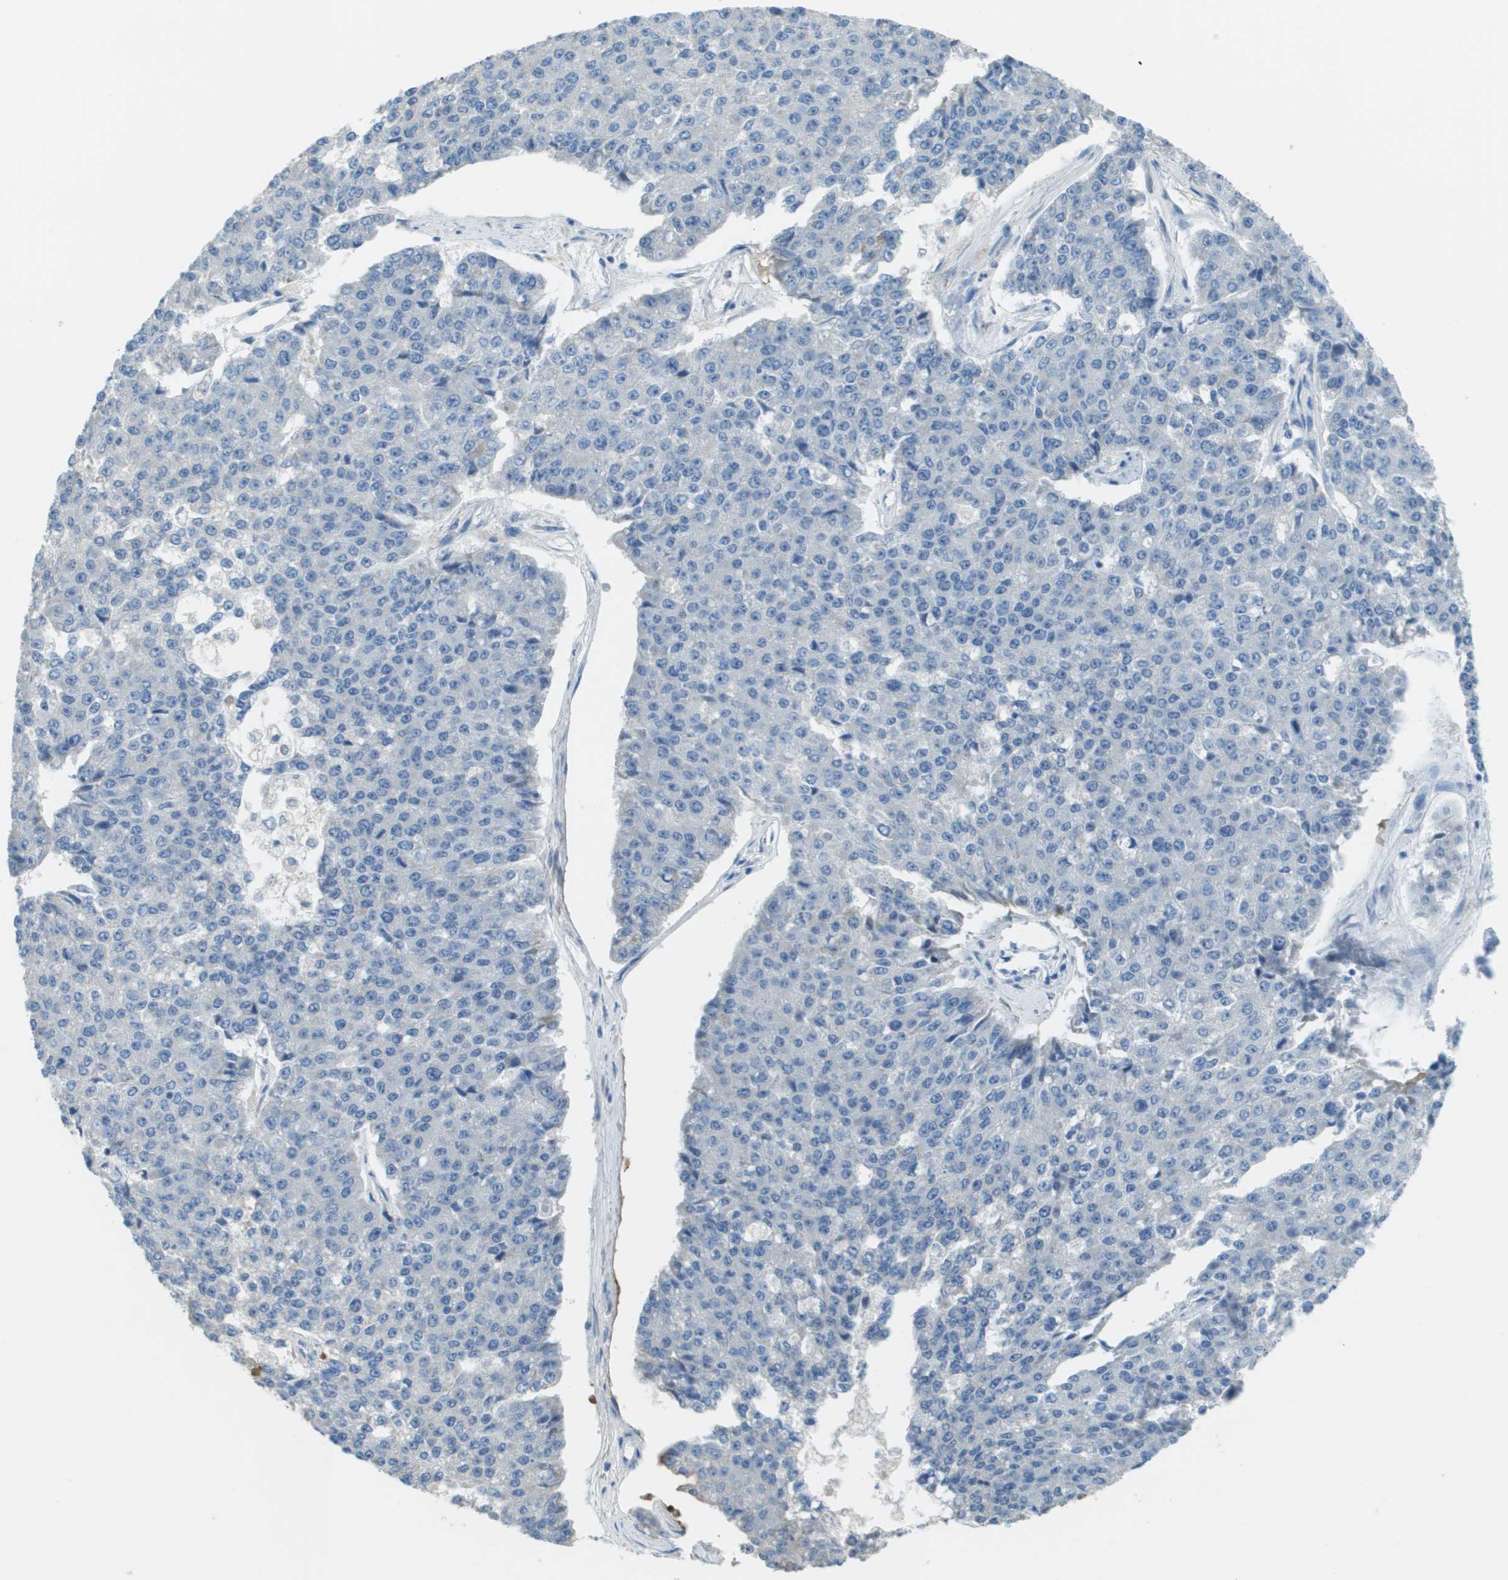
{"staining": {"intensity": "negative", "quantity": "none", "location": "none"}, "tissue": "pancreatic cancer", "cell_type": "Tumor cells", "image_type": "cancer", "snomed": [{"axis": "morphology", "description": "Adenocarcinoma, NOS"}, {"axis": "topography", "description": "Pancreas"}], "caption": "High power microscopy histopathology image of an immunohistochemistry (IHC) micrograph of adenocarcinoma (pancreatic), revealing no significant staining in tumor cells. (DAB (3,3'-diaminobenzidine) immunohistochemistry (IHC) visualized using brightfield microscopy, high magnification).", "gene": "PTGDR2", "patient": {"sex": "male", "age": 50}}